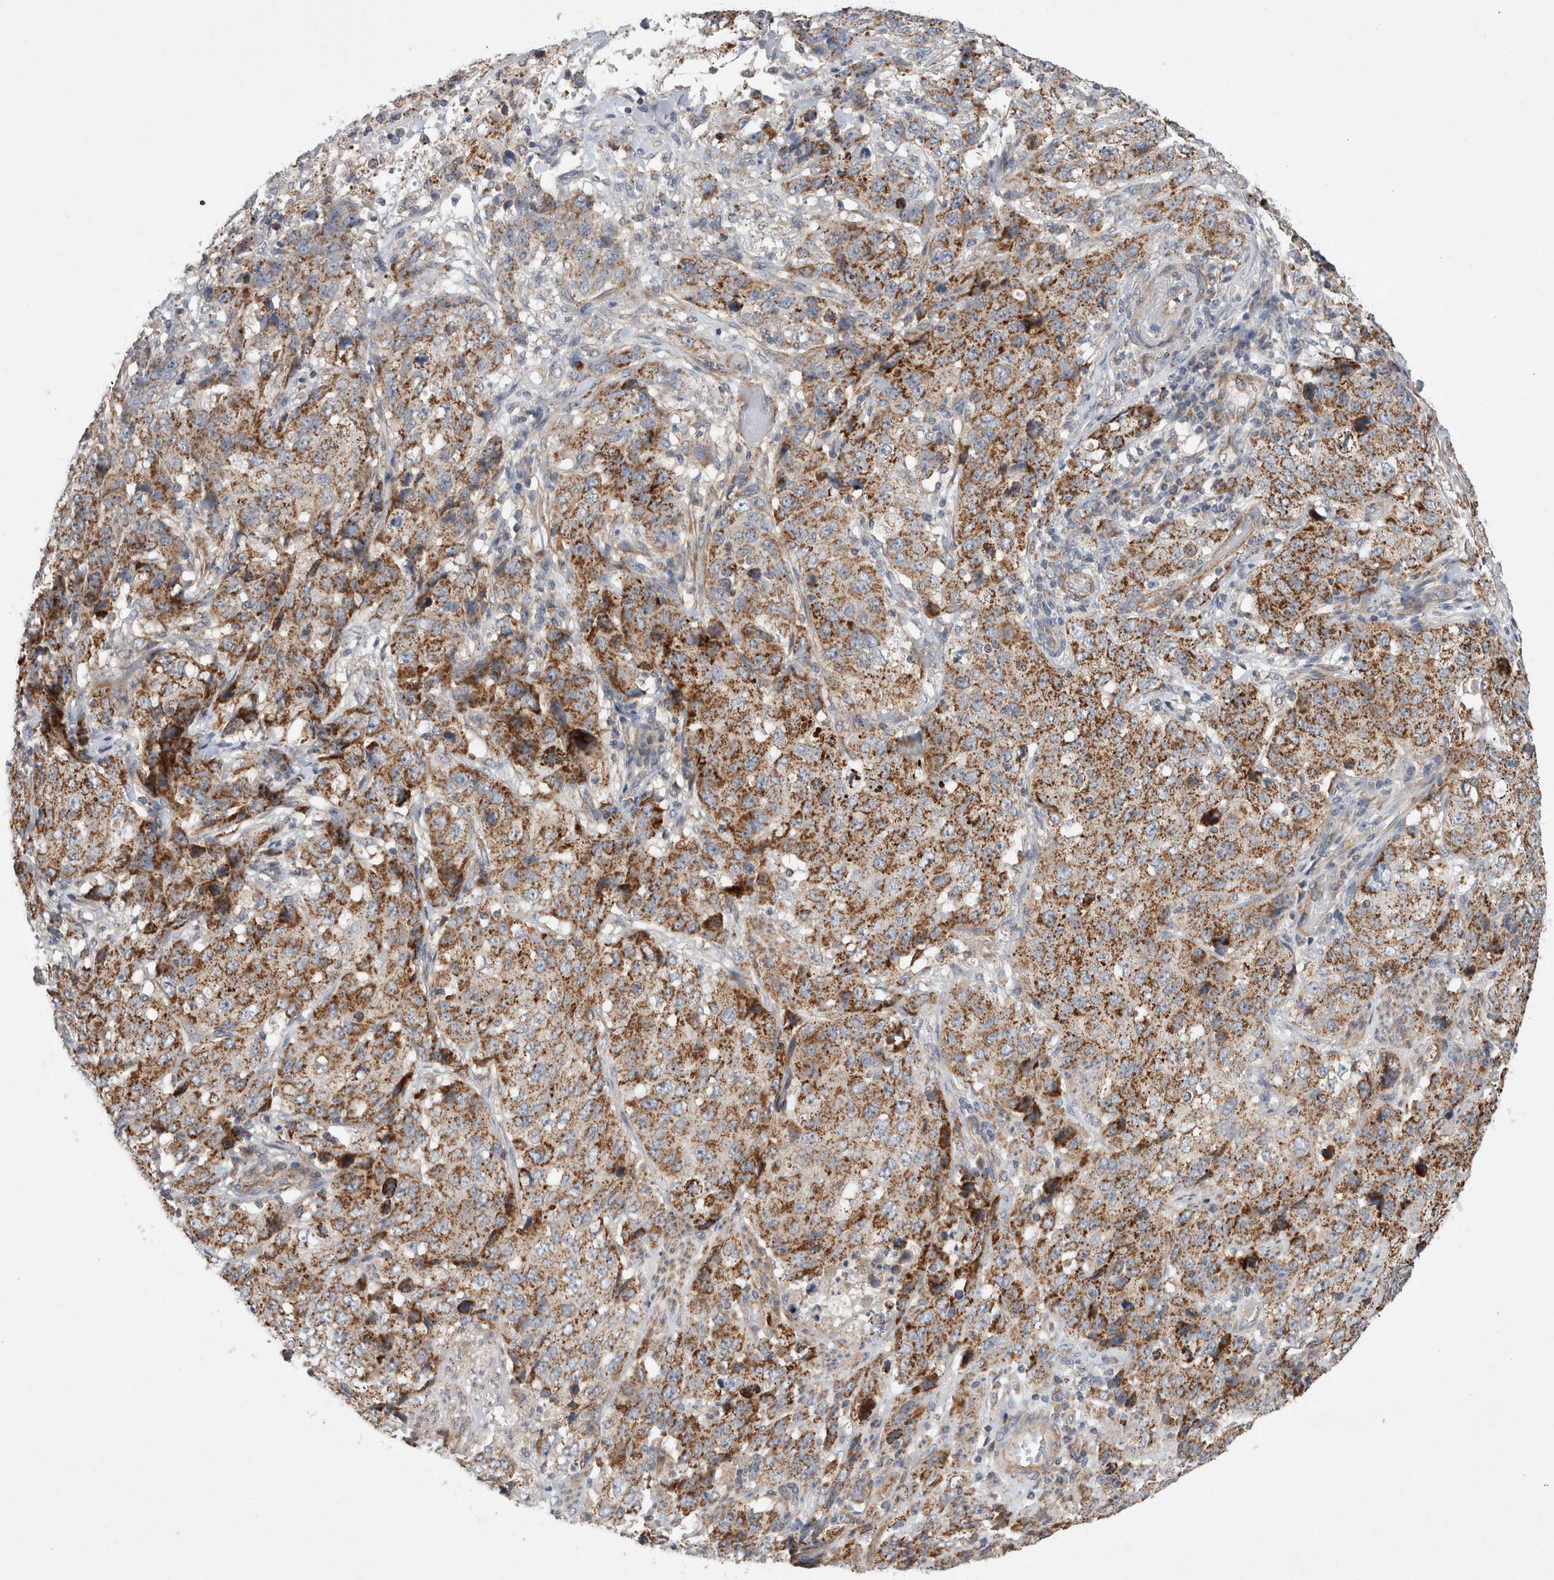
{"staining": {"intensity": "moderate", "quantity": ">75%", "location": "cytoplasmic/membranous"}, "tissue": "stomach cancer", "cell_type": "Tumor cells", "image_type": "cancer", "snomed": [{"axis": "morphology", "description": "Adenocarcinoma, NOS"}, {"axis": "topography", "description": "Stomach"}], "caption": "Tumor cells show moderate cytoplasmic/membranous expression in about >75% of cells in stomach adenocarcinoma.", "gene": "MRPS28", "patient": {"sex": "male", "age": 48}}